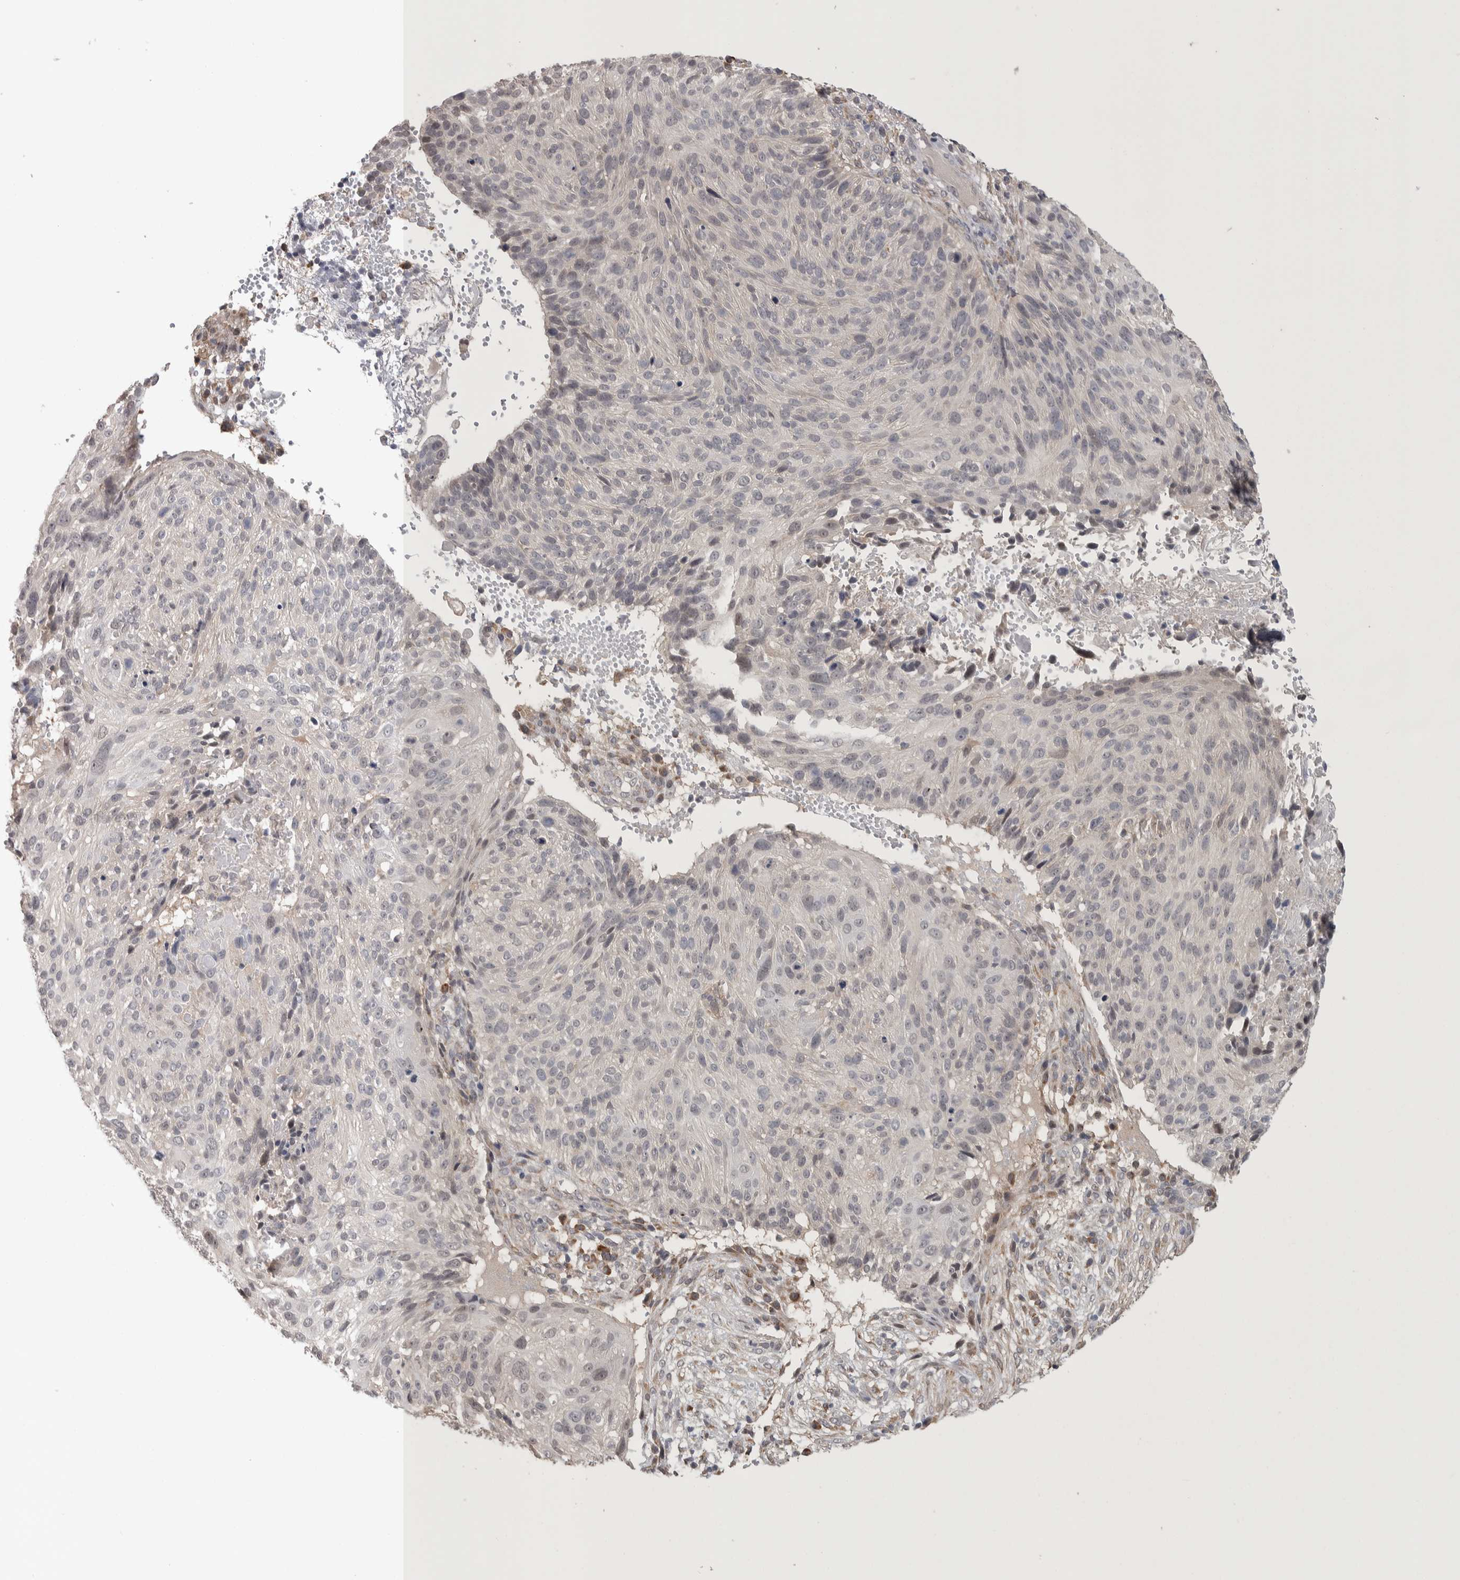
{"staining": {"intensity": "negative", "quantity": "none", "location": "none"}, "tissue": "cervical cancer", "cell_type": "Tumor cells", "image_type": "cancer", "snomed": [{"axis": "morphology", "description": "Squamous cell carcinoma, NOS"}, {"axis": "topography", "description": "Cervix"}], "caption": "DAB (3,3'-diaminobenzidine) immunohistochemical staining of cervical cancer (squamous cell carcinoma) exhibits no significant positivity in tumor cells.", "gene": "CUL2", "patient": {"sex": "female", "age": 74}}